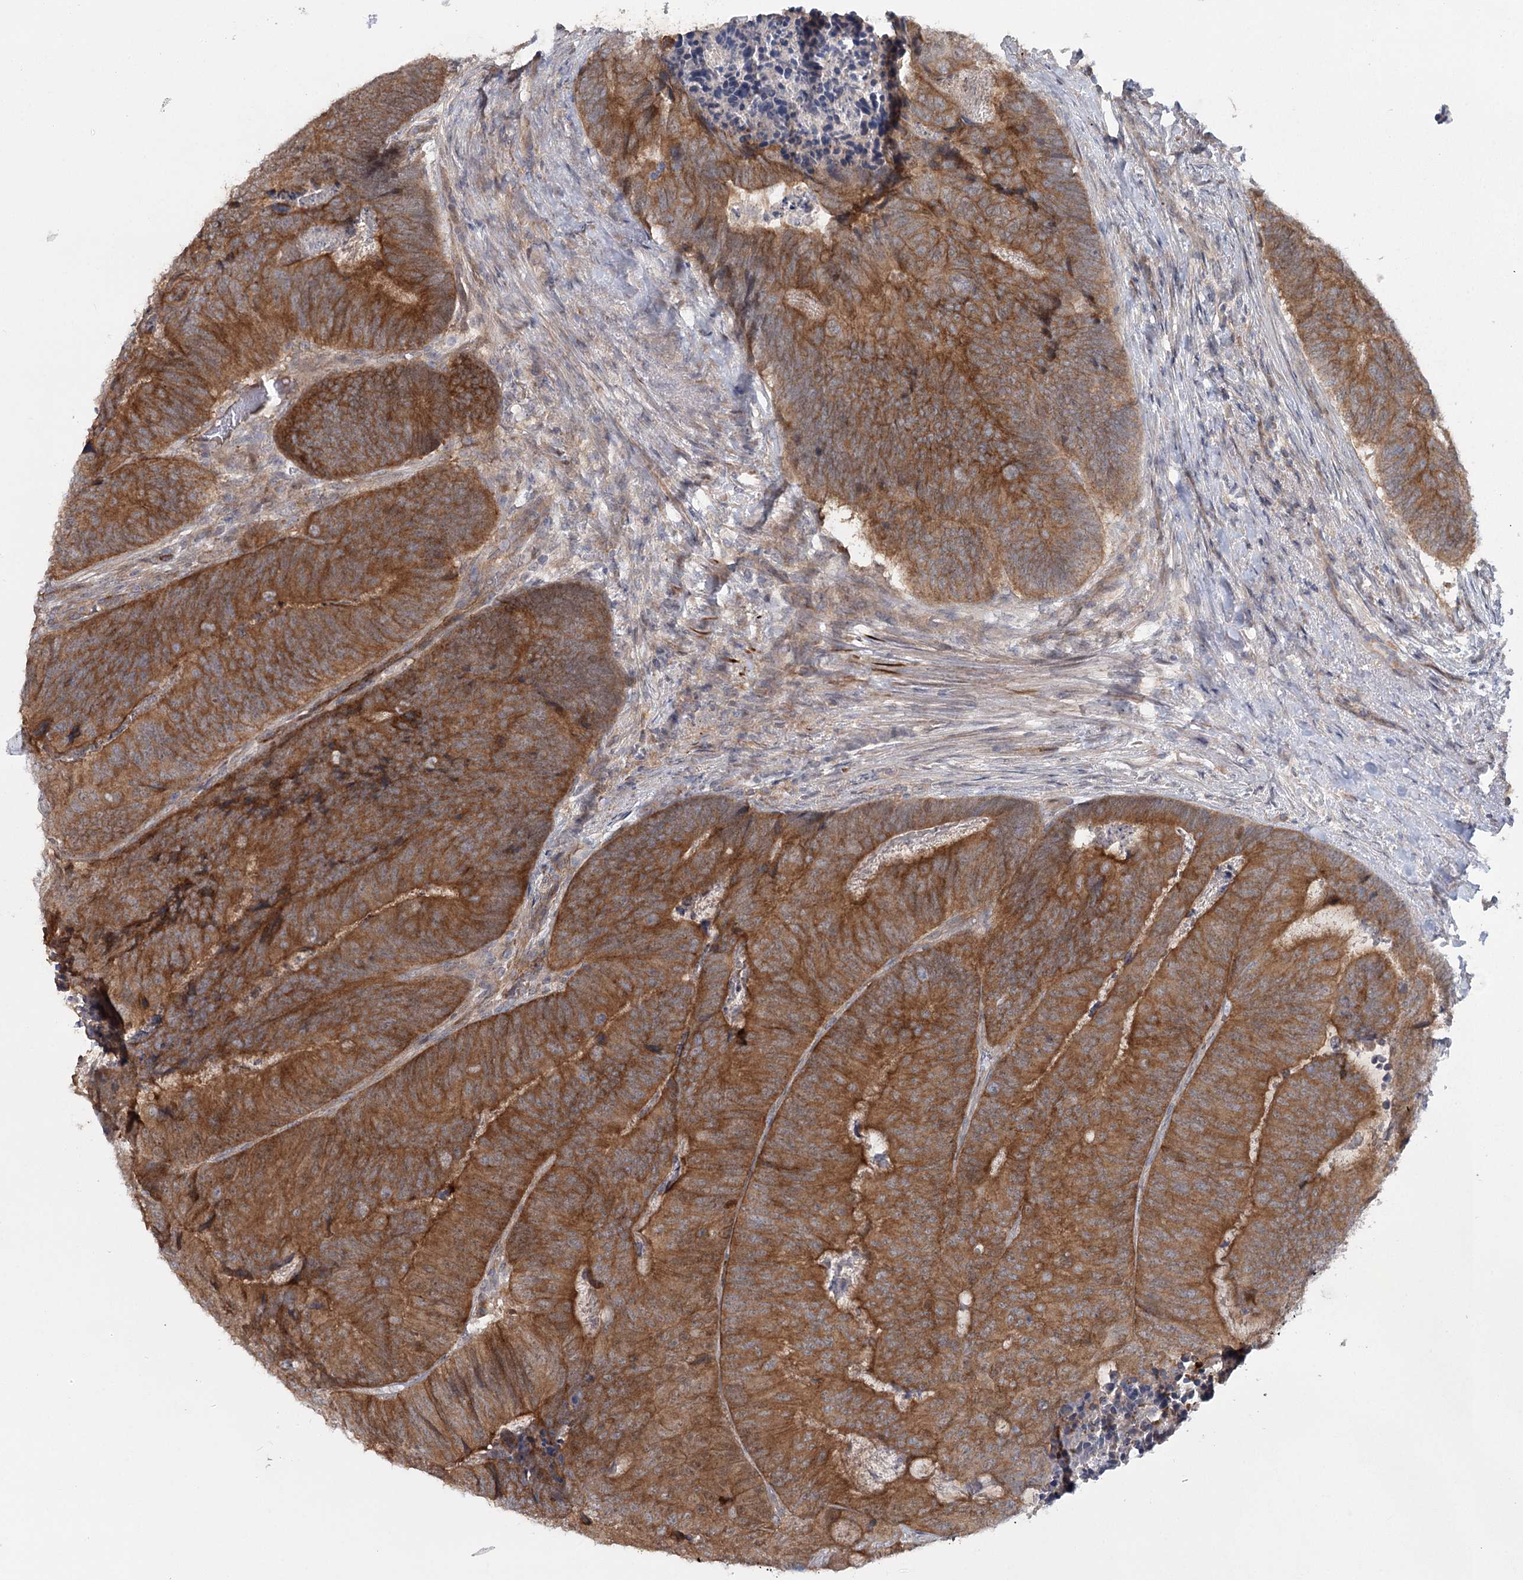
{"staining": {"intensity": "strong", "quantity": ">75%", "location": "cytoplasmic/membranous"}, "tissue": "colorectal cancer", "cell_type": "Tumor cells", "image_type": "cancer", "snomed": [{"axis": "morphology", "description": "Adenocarcinoma, NOS"}, {"axis": "topography", "description": "Colon"}], "caption": "IHC (DAB) staining of colorectal cancer (adenocarcinoma) demonstrates strong cytoplasmic/membranous protein positivity in approximately >75% of tumor cells.", "gene": "MAP3K13", "patient": {"sex": "female", "age": 67}}